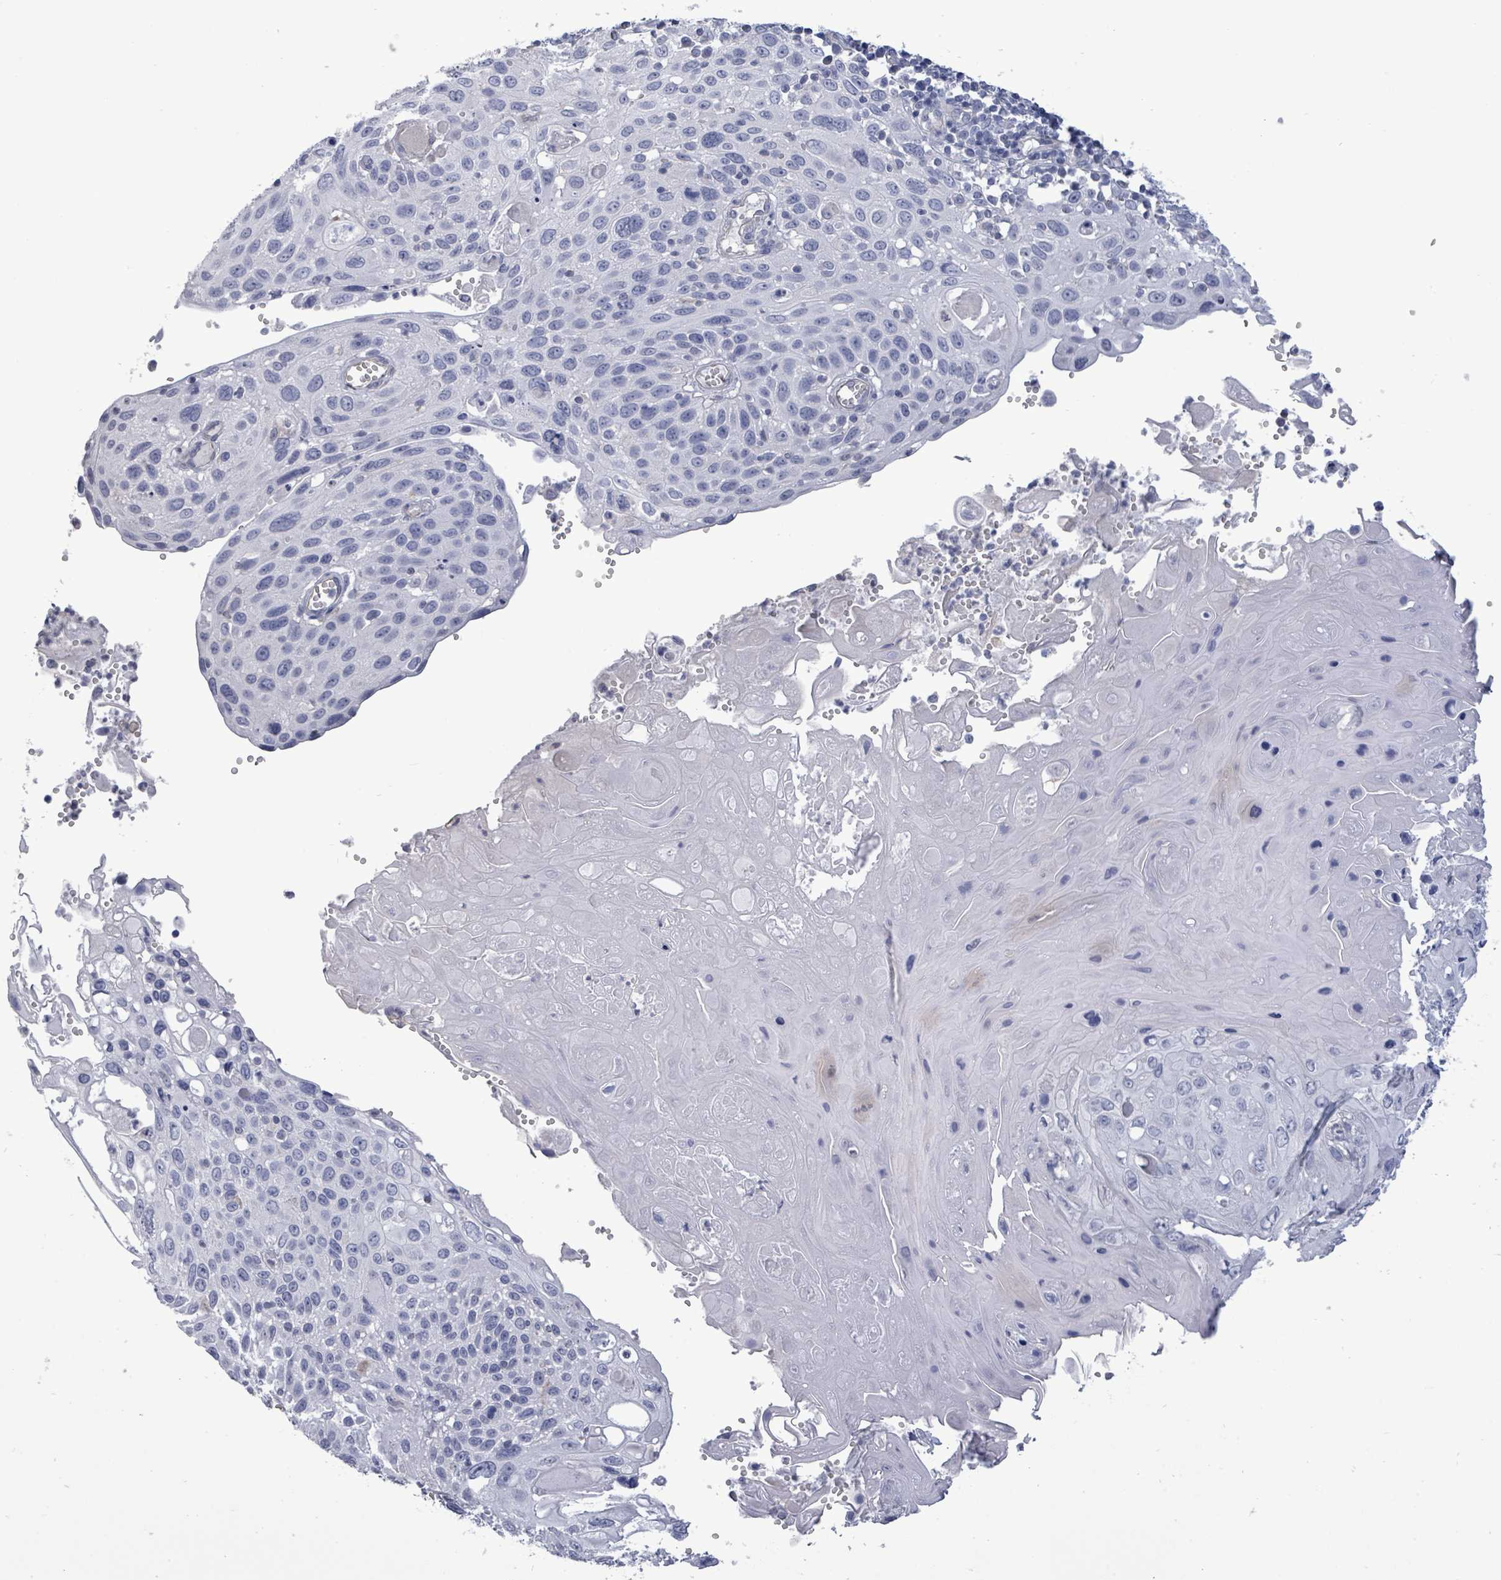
{"staining": {"intensity": "negative", "quantity": "none", "location": "none"}, "tissue": "cervical cancer", "cell_type": "Tumor cells", "image_type": "cancer", "snomed": [{"axis": "morphology", "description": "Squamous cell carcinoma, NOS"}, {"axis": "topography", "description": "Cervix"}], "caption": "Immunohistochemistry of human squamous cell carcinoma (cervical) demonstrates no positivity in tumor cells. (DAB (3,3'-diaminobenzidine) IHC, high magnification).", "gene": "CT45A5", "patient": {"sex": "female", "age": 70}}